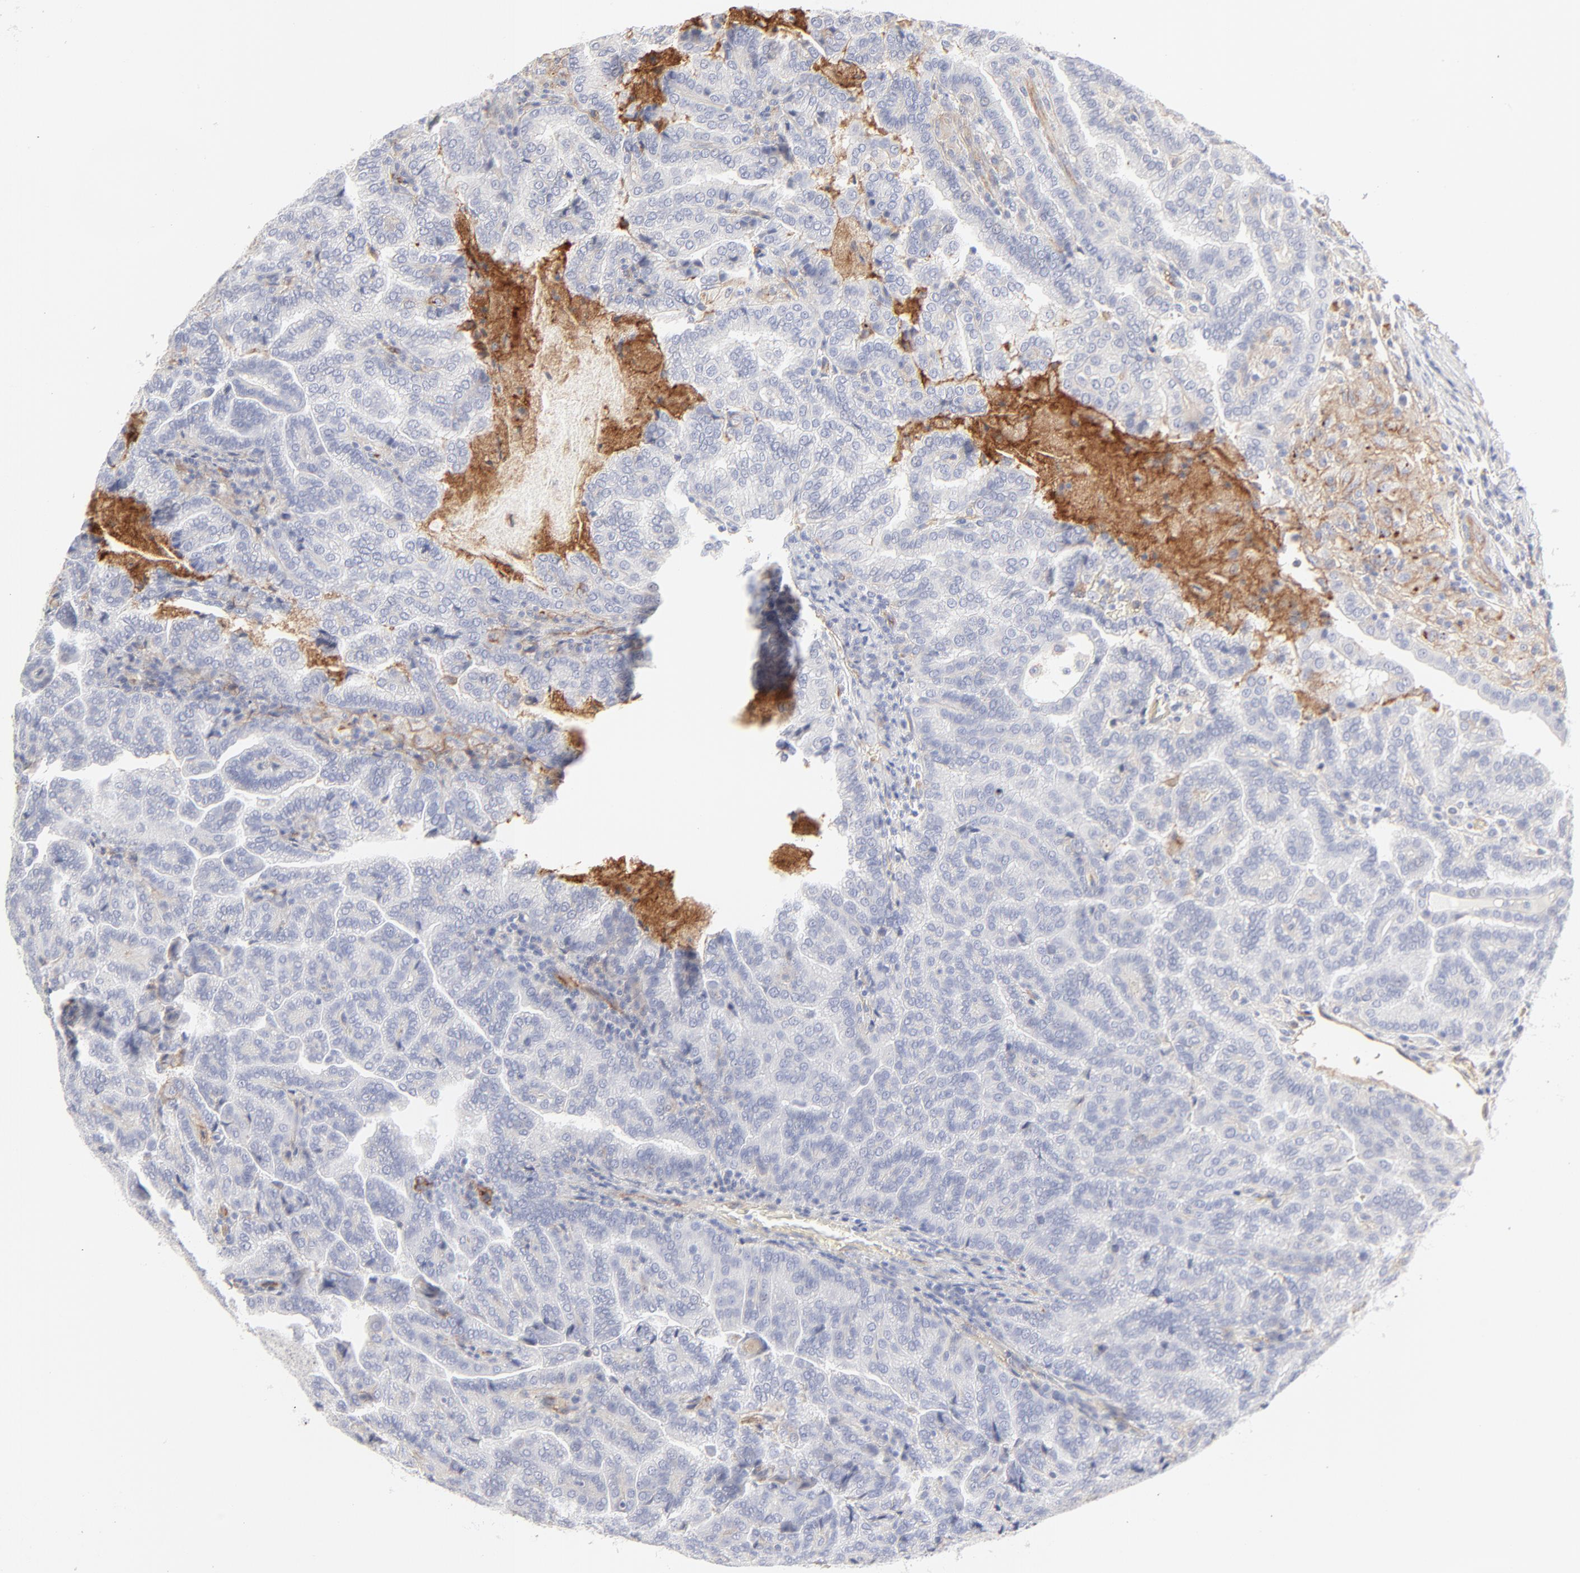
{"staining": {"intensity": "negative", "quantity": "none", "location": "none"}, "tissue": "renal cancer", "cell_type": "Tumor cells", "image_type": "cancer", "snomed": [{"axis": "morphology", "description": "Adenocarcinoma, NOS"}, {"axis": "topography", "description": "Kidney"}], "caption": "The histopathology image demonstrates no significant staining in tumor cells of renal adenocarcinoma. (DAB (3,3'-diaminobenzidine) immunohistochemistry with hematoxylin counter stain).", "gene": "ITGA5", "patient": {"sex": "male", "age": 61}}